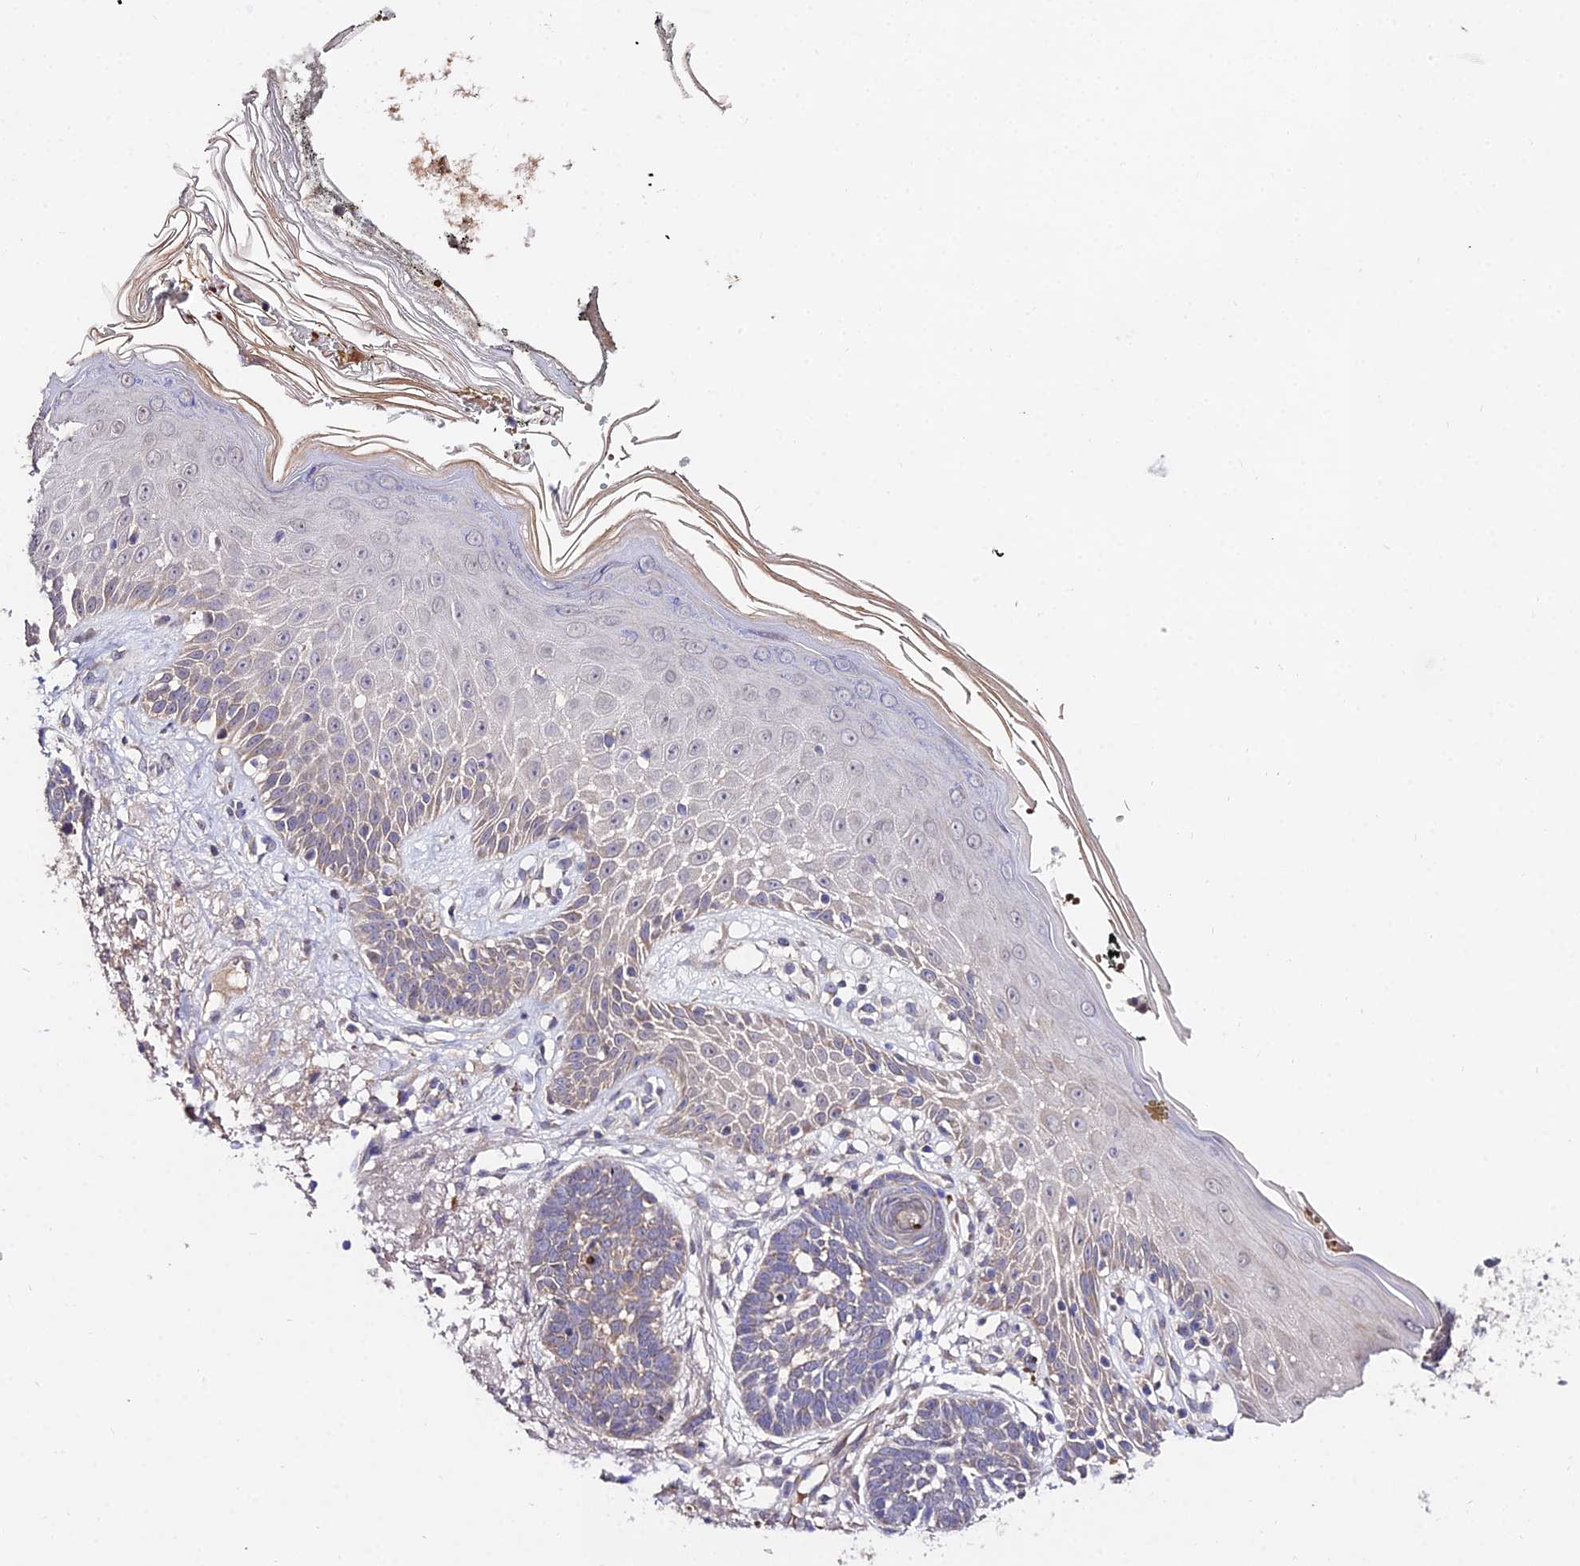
{"staining": {"intensity": "weak", "quantity": "<25%", "location": "cytoplasmic/membranous"}, "tissue": "skin cancer", "cell_type": "Tumor cells", "image_type": "cancer", "snomed": [{"axis": "morphology", "description": "Normal tissue, NOS"}, {"axis": "morphology", "description": "Basal cell carcinoma"}, {"axis": "topography", "description": "Skin"}], "caption": "Tumor cells are negative for protein expression in human basal cell carcinoma (skin).", "gene": "WDR5B", "patient": {"sex": "male", "age": 64}}